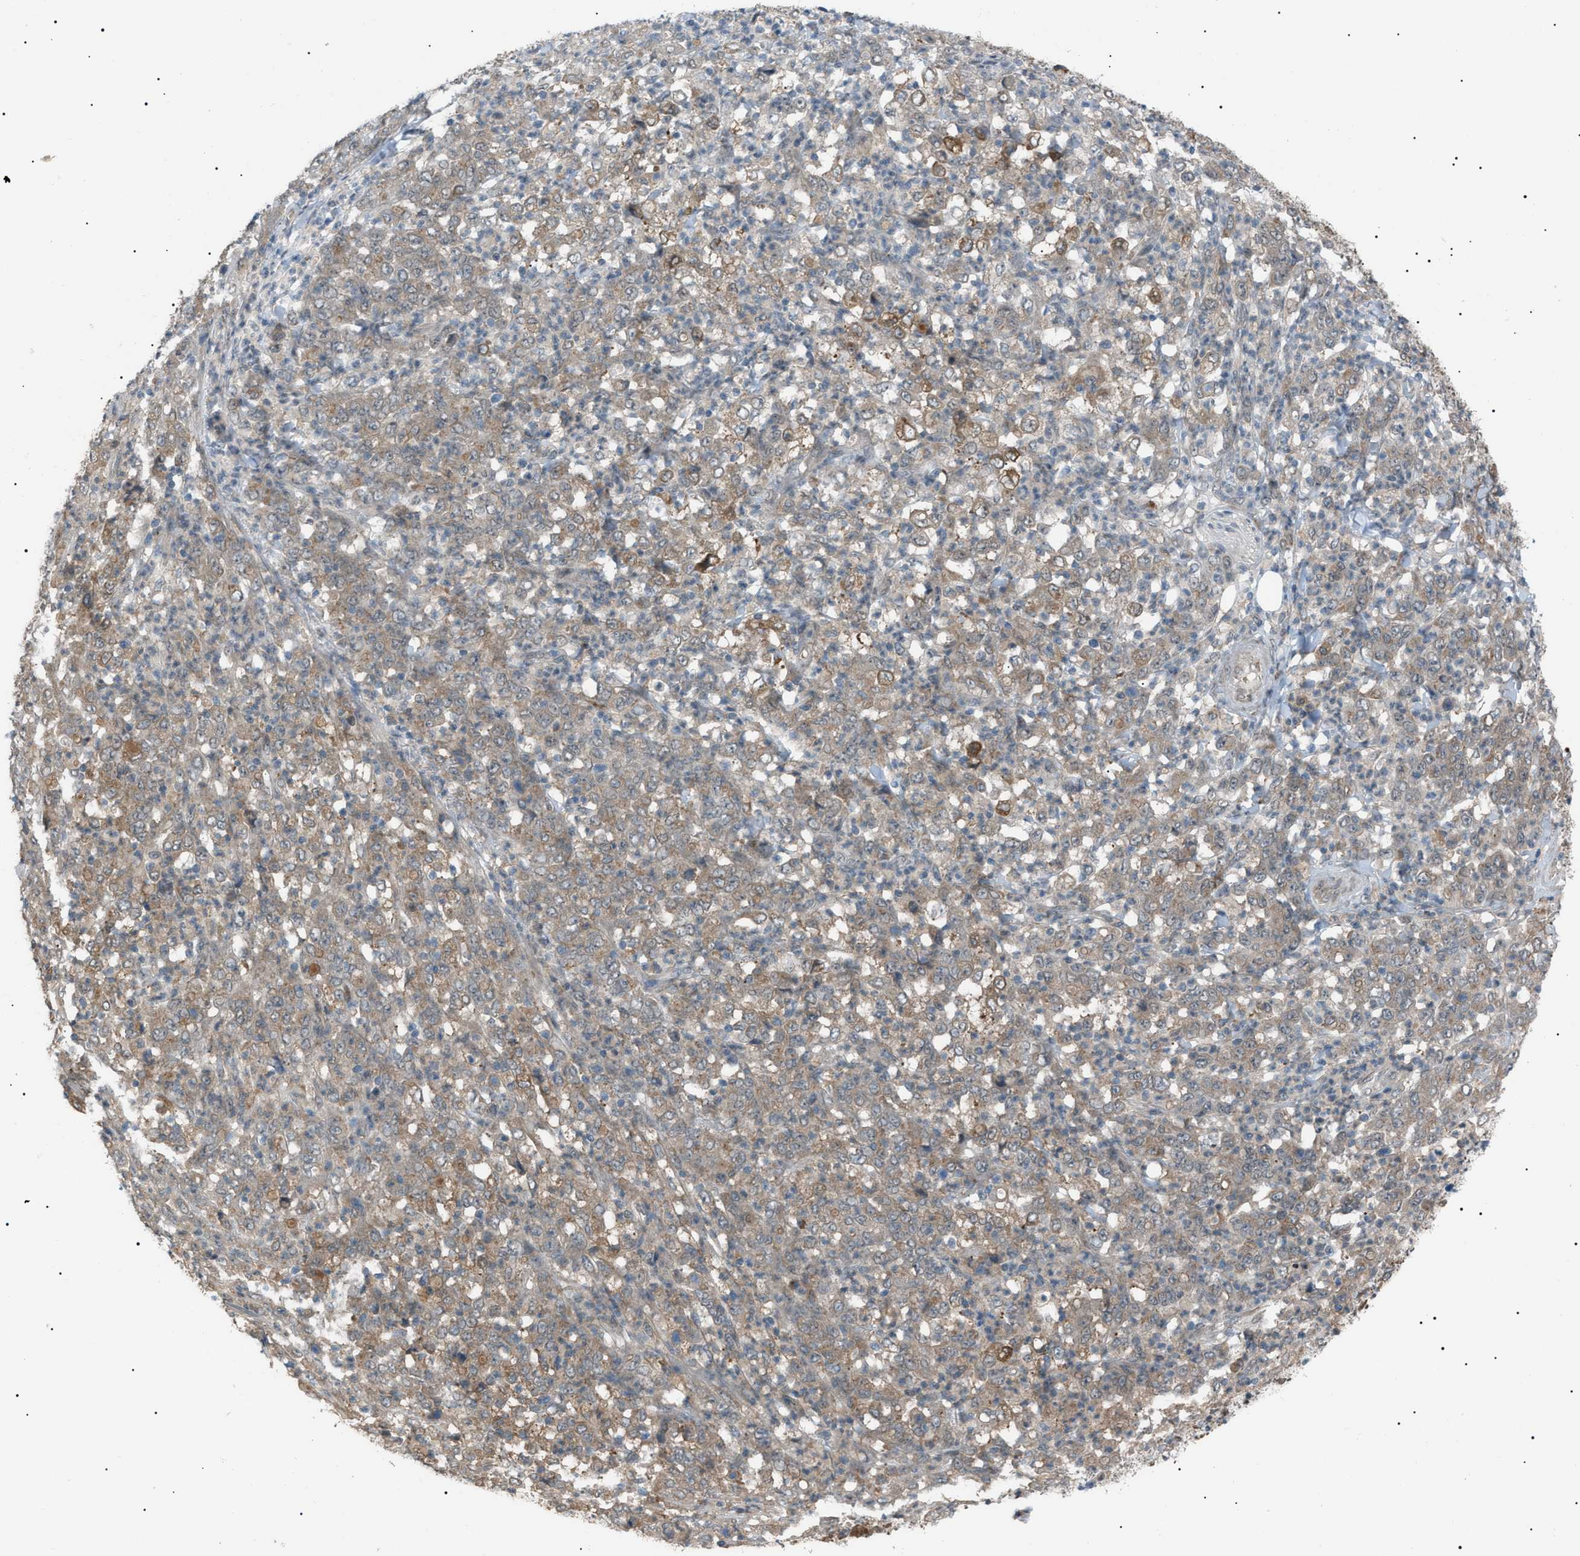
{"staining": {"intensity": "weak", "quantity": ">75%", "location": "cytoplasmic/membranous"}, "tissue": "stomach cancer", "cell_type": "Tumor cells", "image_type": "cancer", "snomed": [{"axis": "morphology", "description": "Adenocarcinoma, NOS"}, {"axis": "topography", "description": "Stomach, lower"}], "caption": "This photomicrograph shows IHC staining of stomach cancer (adenocarcinoma), with low weak cytoplasmic/membranous positivity in approximately >75% of tumor cells.", "gene": "LPIN2", "patient": {"sex": "female", "age": 71}}